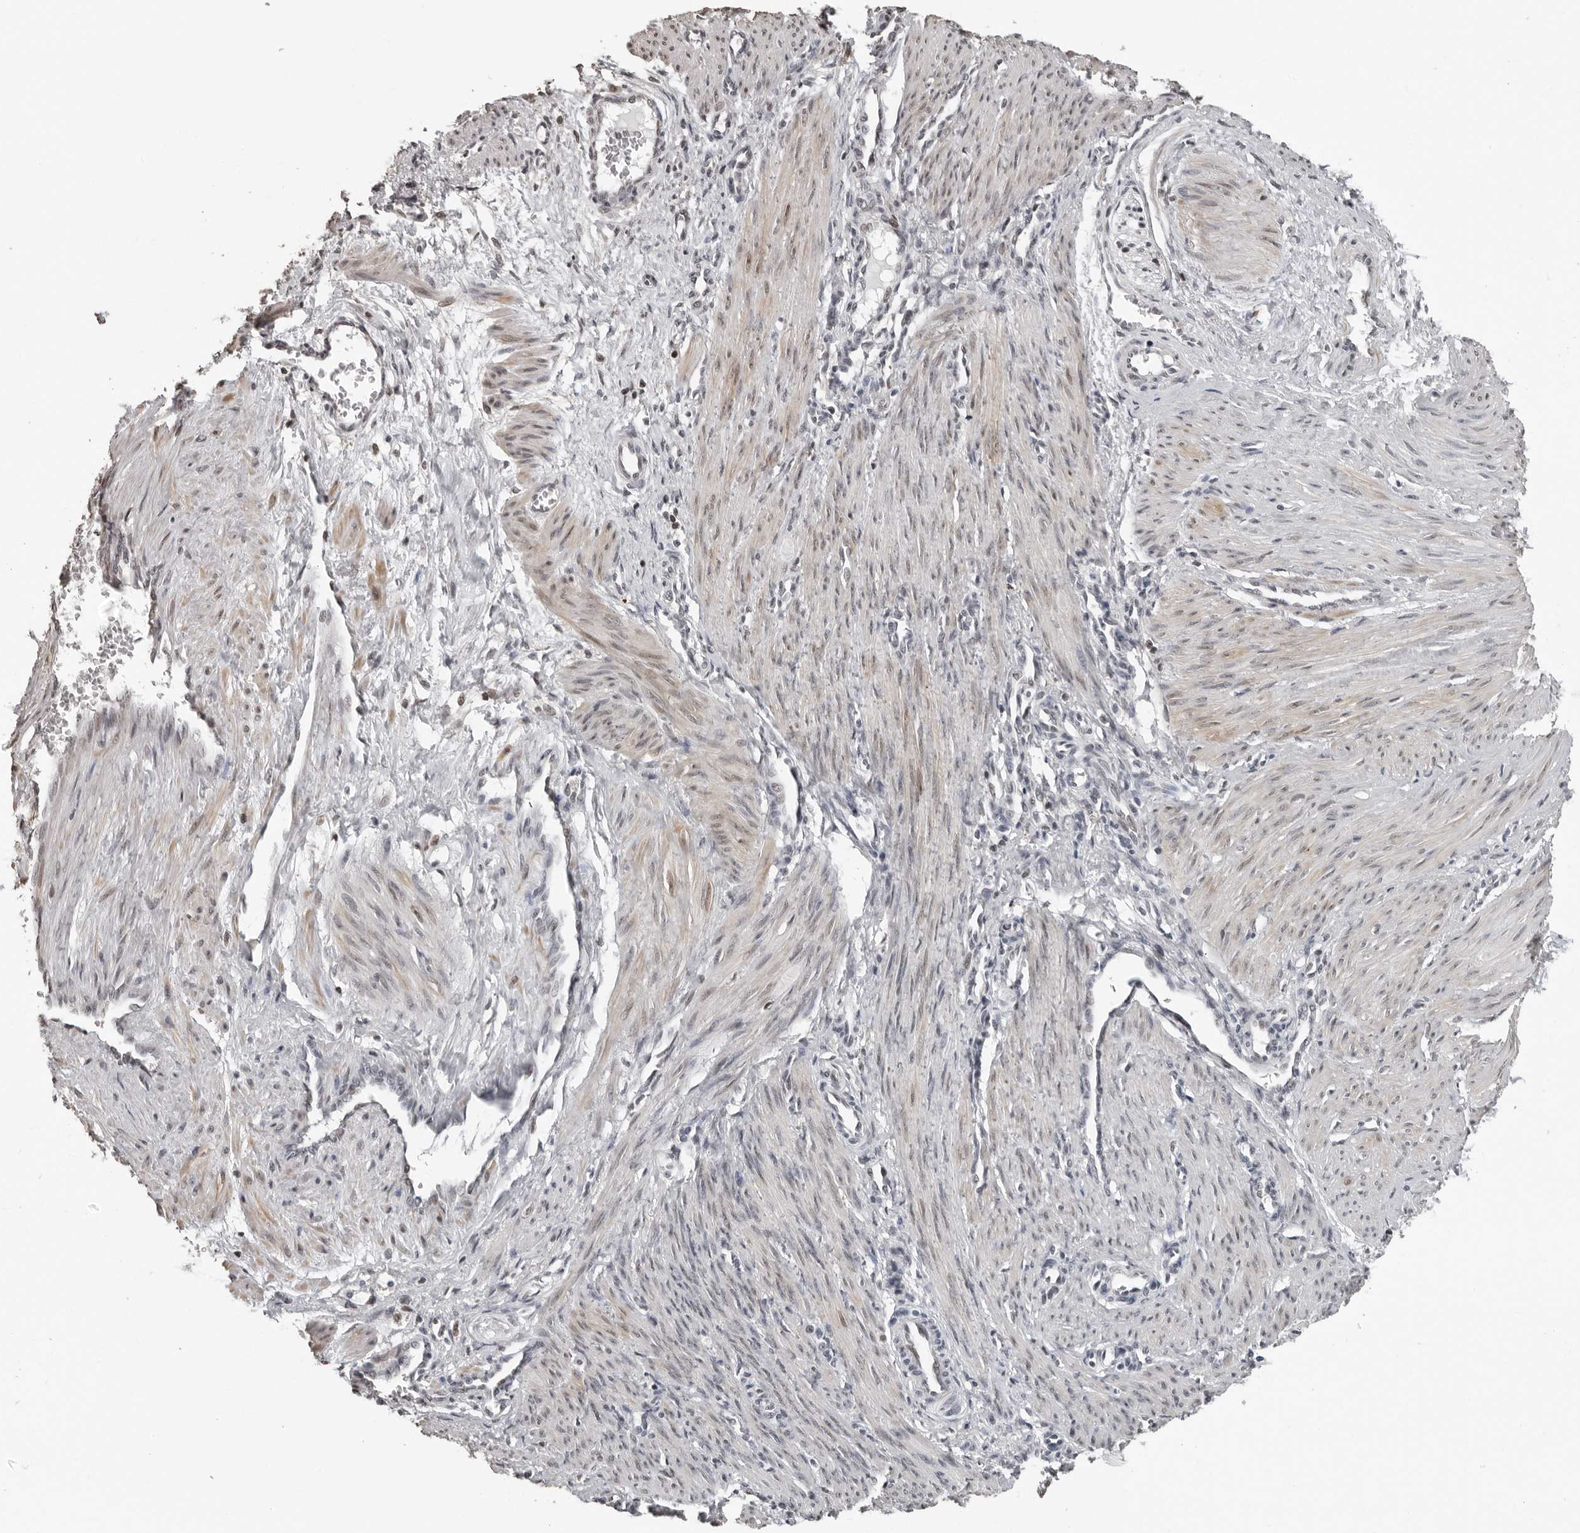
{"staining": {"intensity": "weak", "quantity": "25%-75%", "location": "cytoplasmic/membranous,nuclear"}, "tissue": "smooth muscle", "cell_type": "Smooth muscle cells", "image_type": "normal", "snomed": [{"axis": "morphology", "description": "Normal tissue, NOS"}, {"axis": "topography", "description": "Endometrium"}], "caption": "The image reveals a brown stain indicating the presence of a protein in the cytoplasmic/membranous,nuclear of smooth muscle cells in smooth muscle.", "gene": "ORC1", "patient": {"sex": "female", "age": 33}}